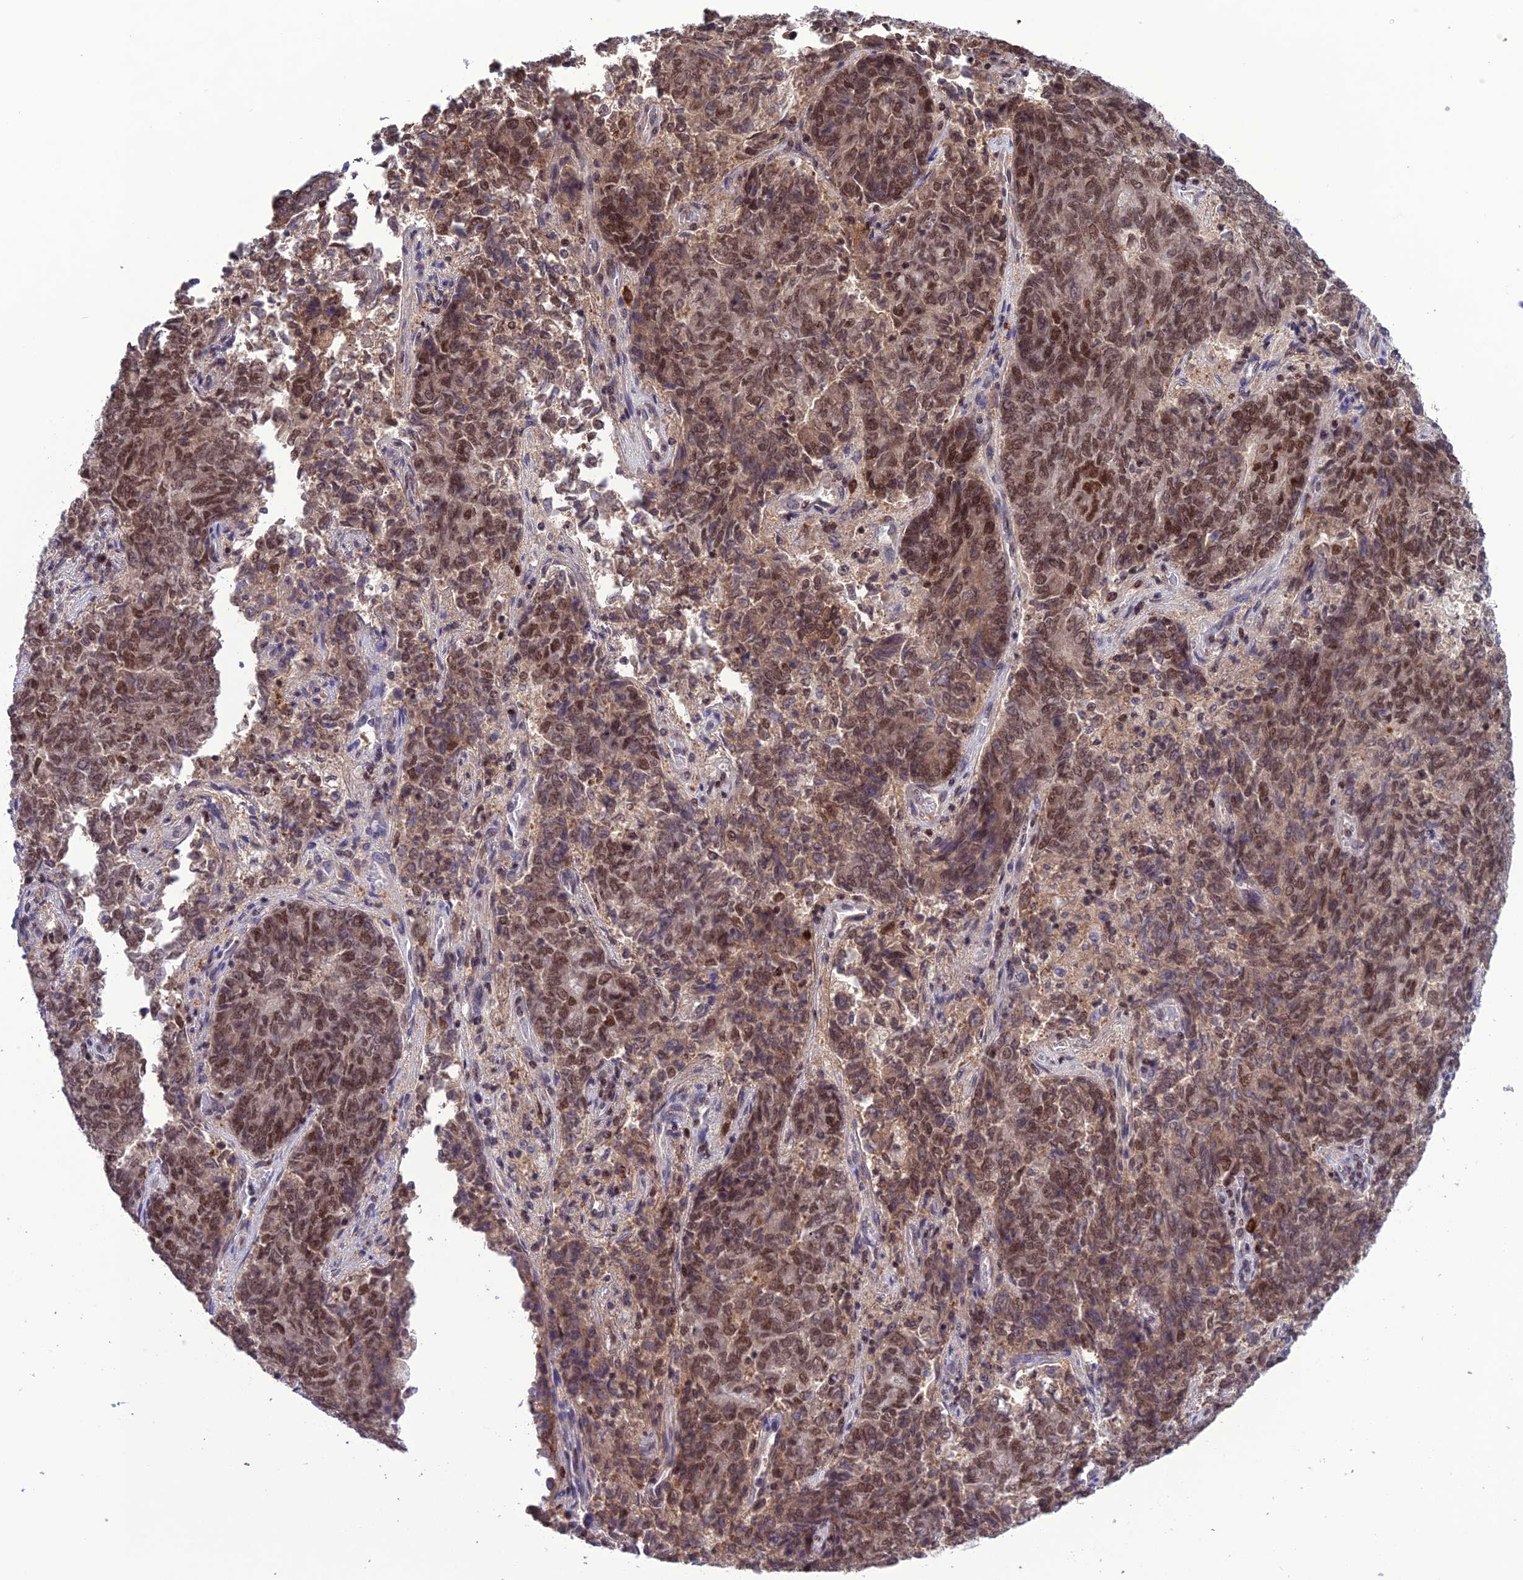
{"staining": {"intensity": "moderate", "quantity": ">75%", "location": "nuclear"}, "tissue": "endometrial cancer", "cell_type": "Tumor cells", "image_type": "cancer", "snomed": [{"axis": "morphology", "description": "Adenocarcinoma, NOS"}, {"axis": "topography", "description": "Endometrium"}], "caption": "The histopathology image reveals a brown stain indicating the presence of a protein in the nuclear of tumor cells in endometrial adenocarcinoma.", "gene": "MIS12", "patient": {"sex": "female", "age": 80}}